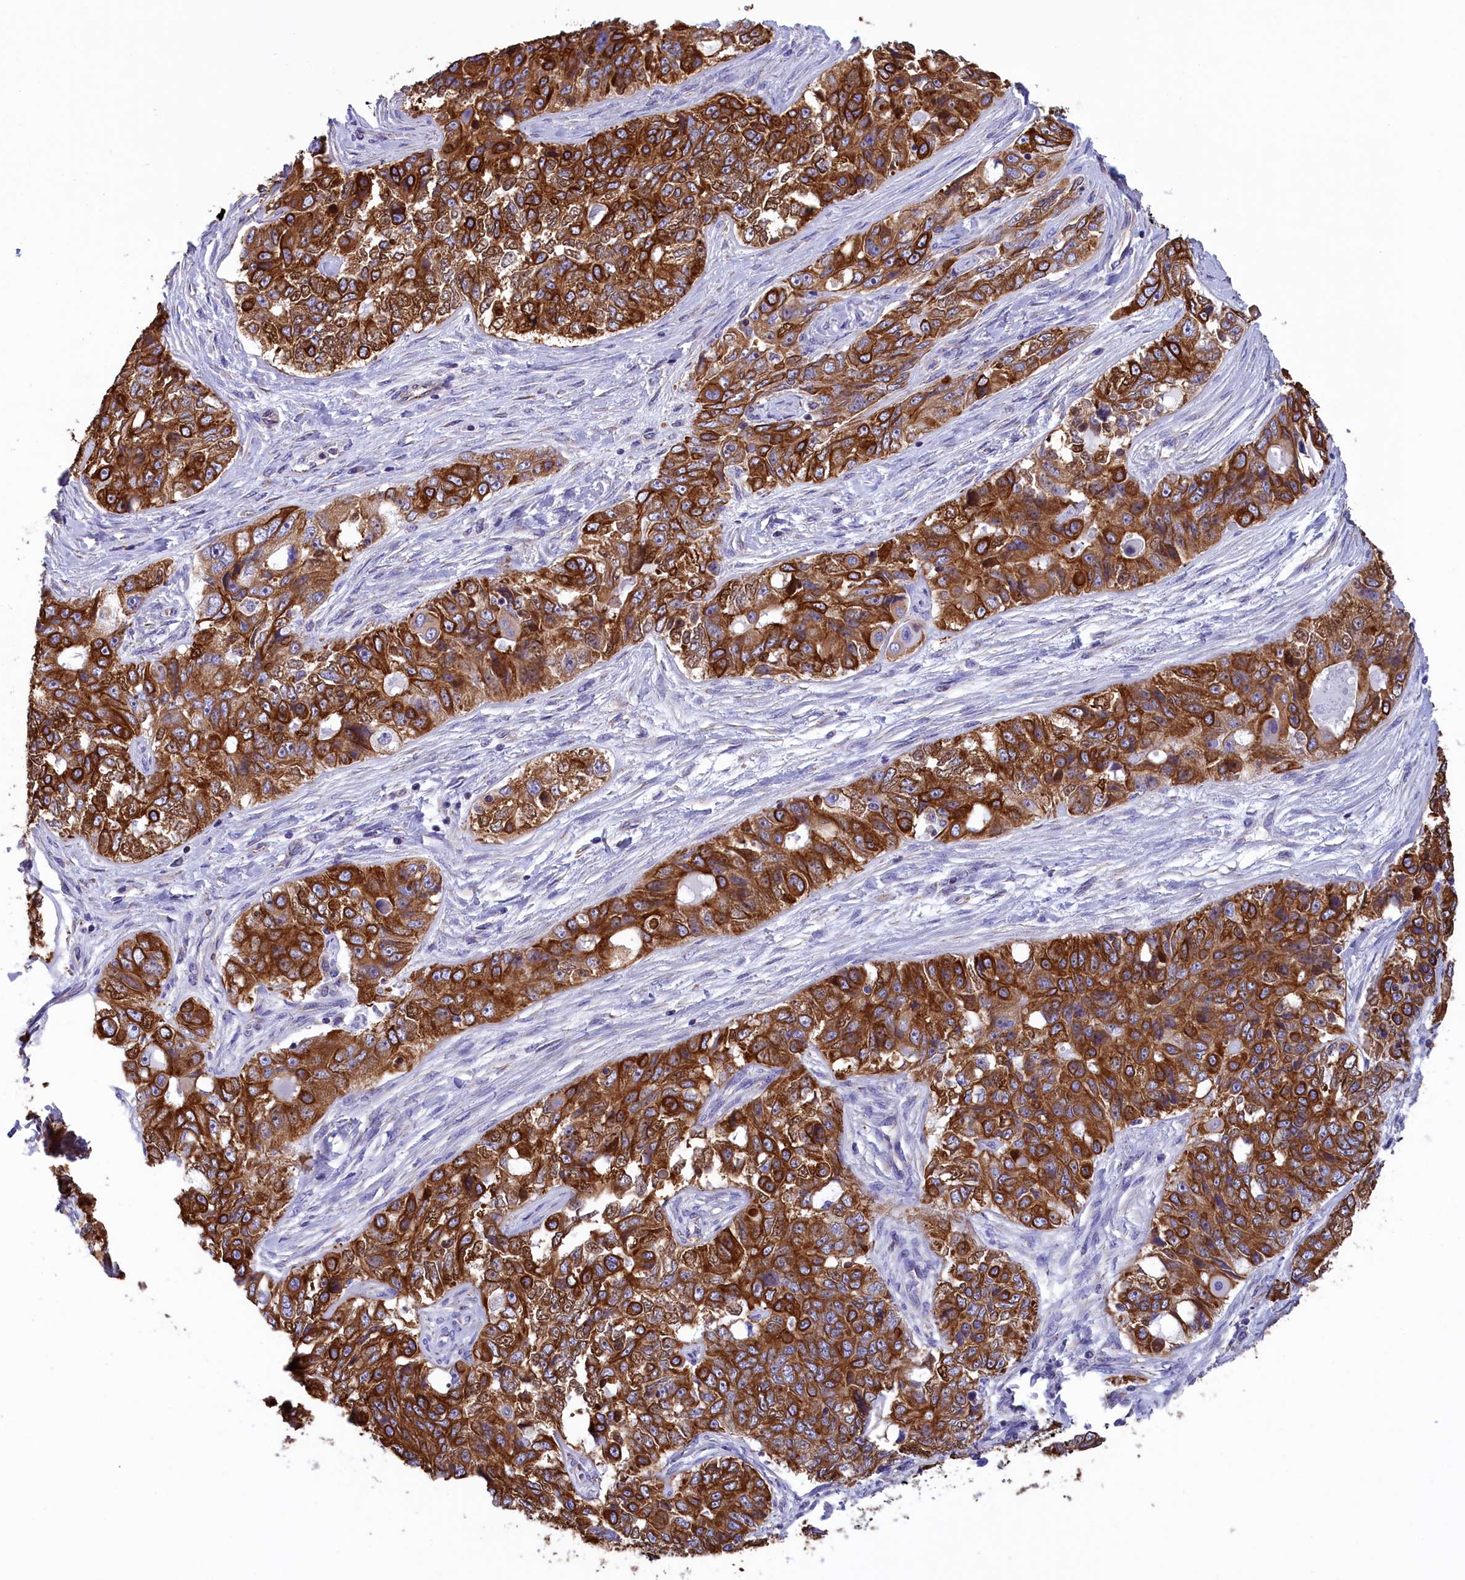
{"staining": {"intensity": "strong", "quantity": ">75%", "location": "cytoplasmic/membranous"}, "tissue": "ovarian cancer", "cell_type": "Tumor cells", "image_type": "cancer", "snomed": [{"axis": "morphology", "description": "Carcinoma, endometroid"}, {"axis": "topography", "description": "Ovary"}], "caption": "The image displays immunohistochemical staining of ovarian cancer (endometroid carcinoma). There is strong cytoplasmic/membranous staining is present in about >75% of tumor cells.", "gene": "GATB", "patient": {"sex": "female", "age": 51}}